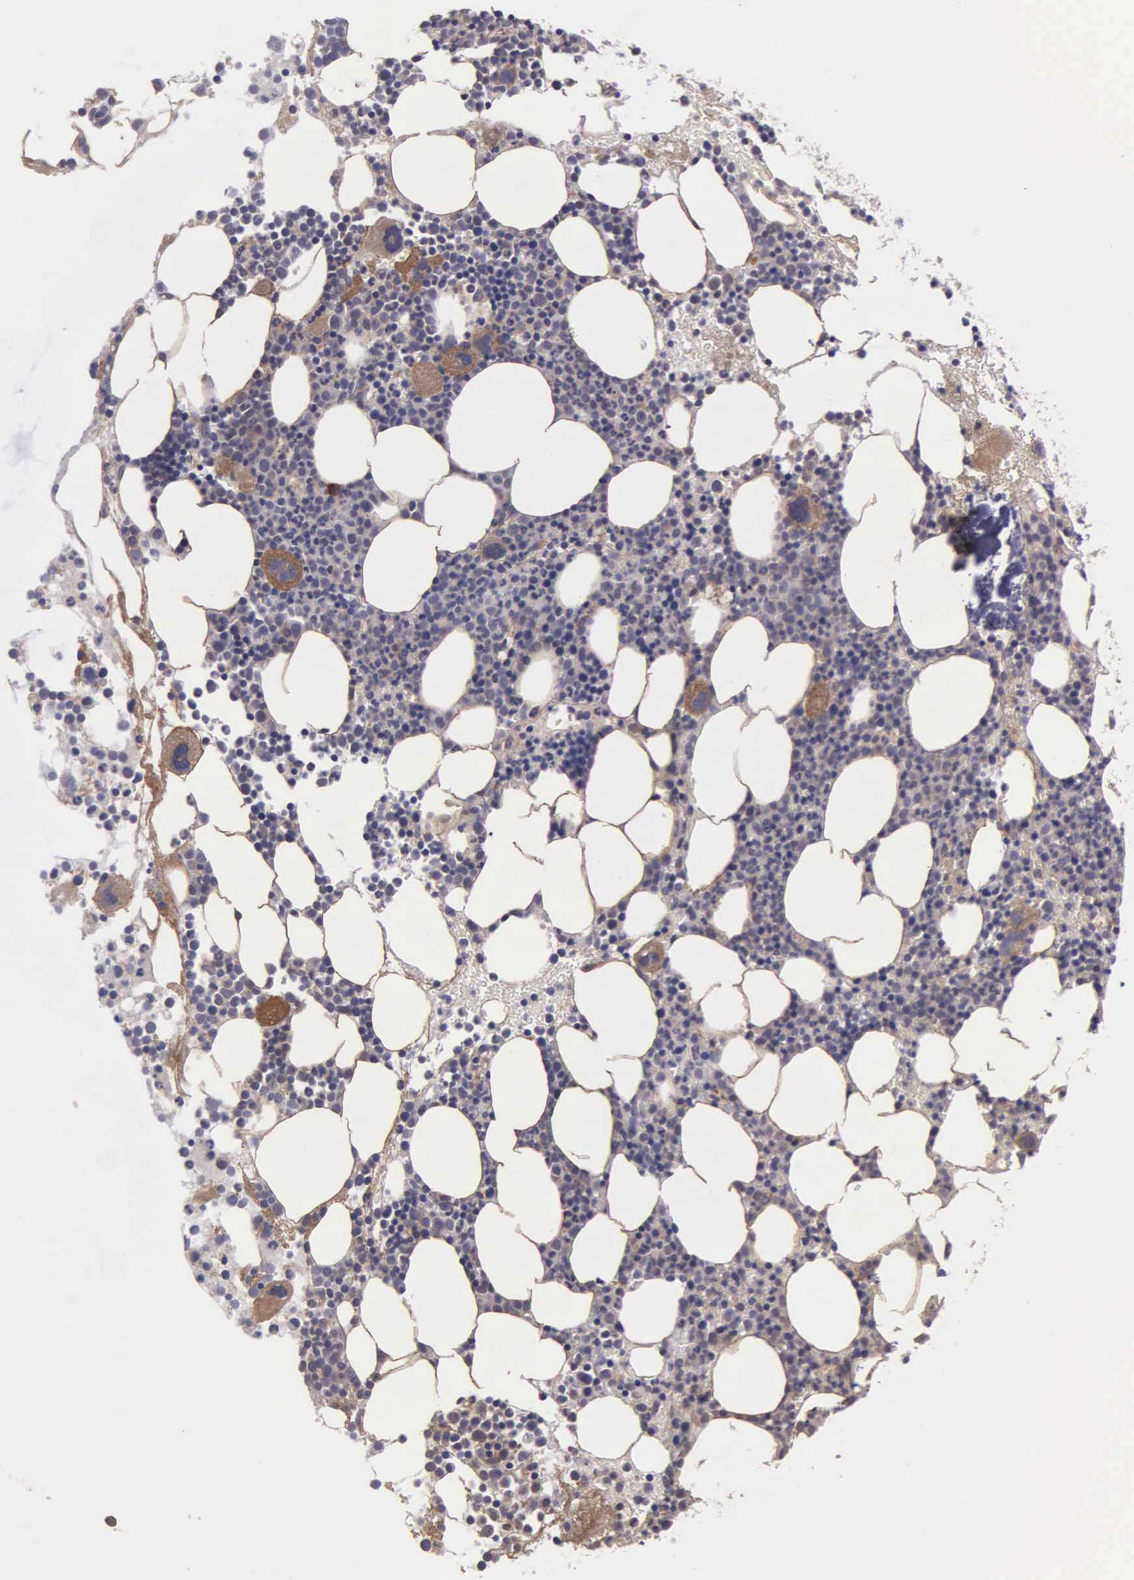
{"staining": {"intensity": "weak", "quantity": "<25%", "location": "cytoplasmic/membranous"}, "tissue": "bone marrow", "cell_type": "Hematopoietic cells", "image_type": "normal", "snomed": [{"axis": "morphology", "description": "Normal tissue, NOS"}, {"axis": "topography", "description": "Bone marrow"}], "caption": "Micrograph shows no protein positivity in hematopoietic cells of benign bone marrow.", "gene": "RTL10", "patient": {"sex": "male", "age": 75}}